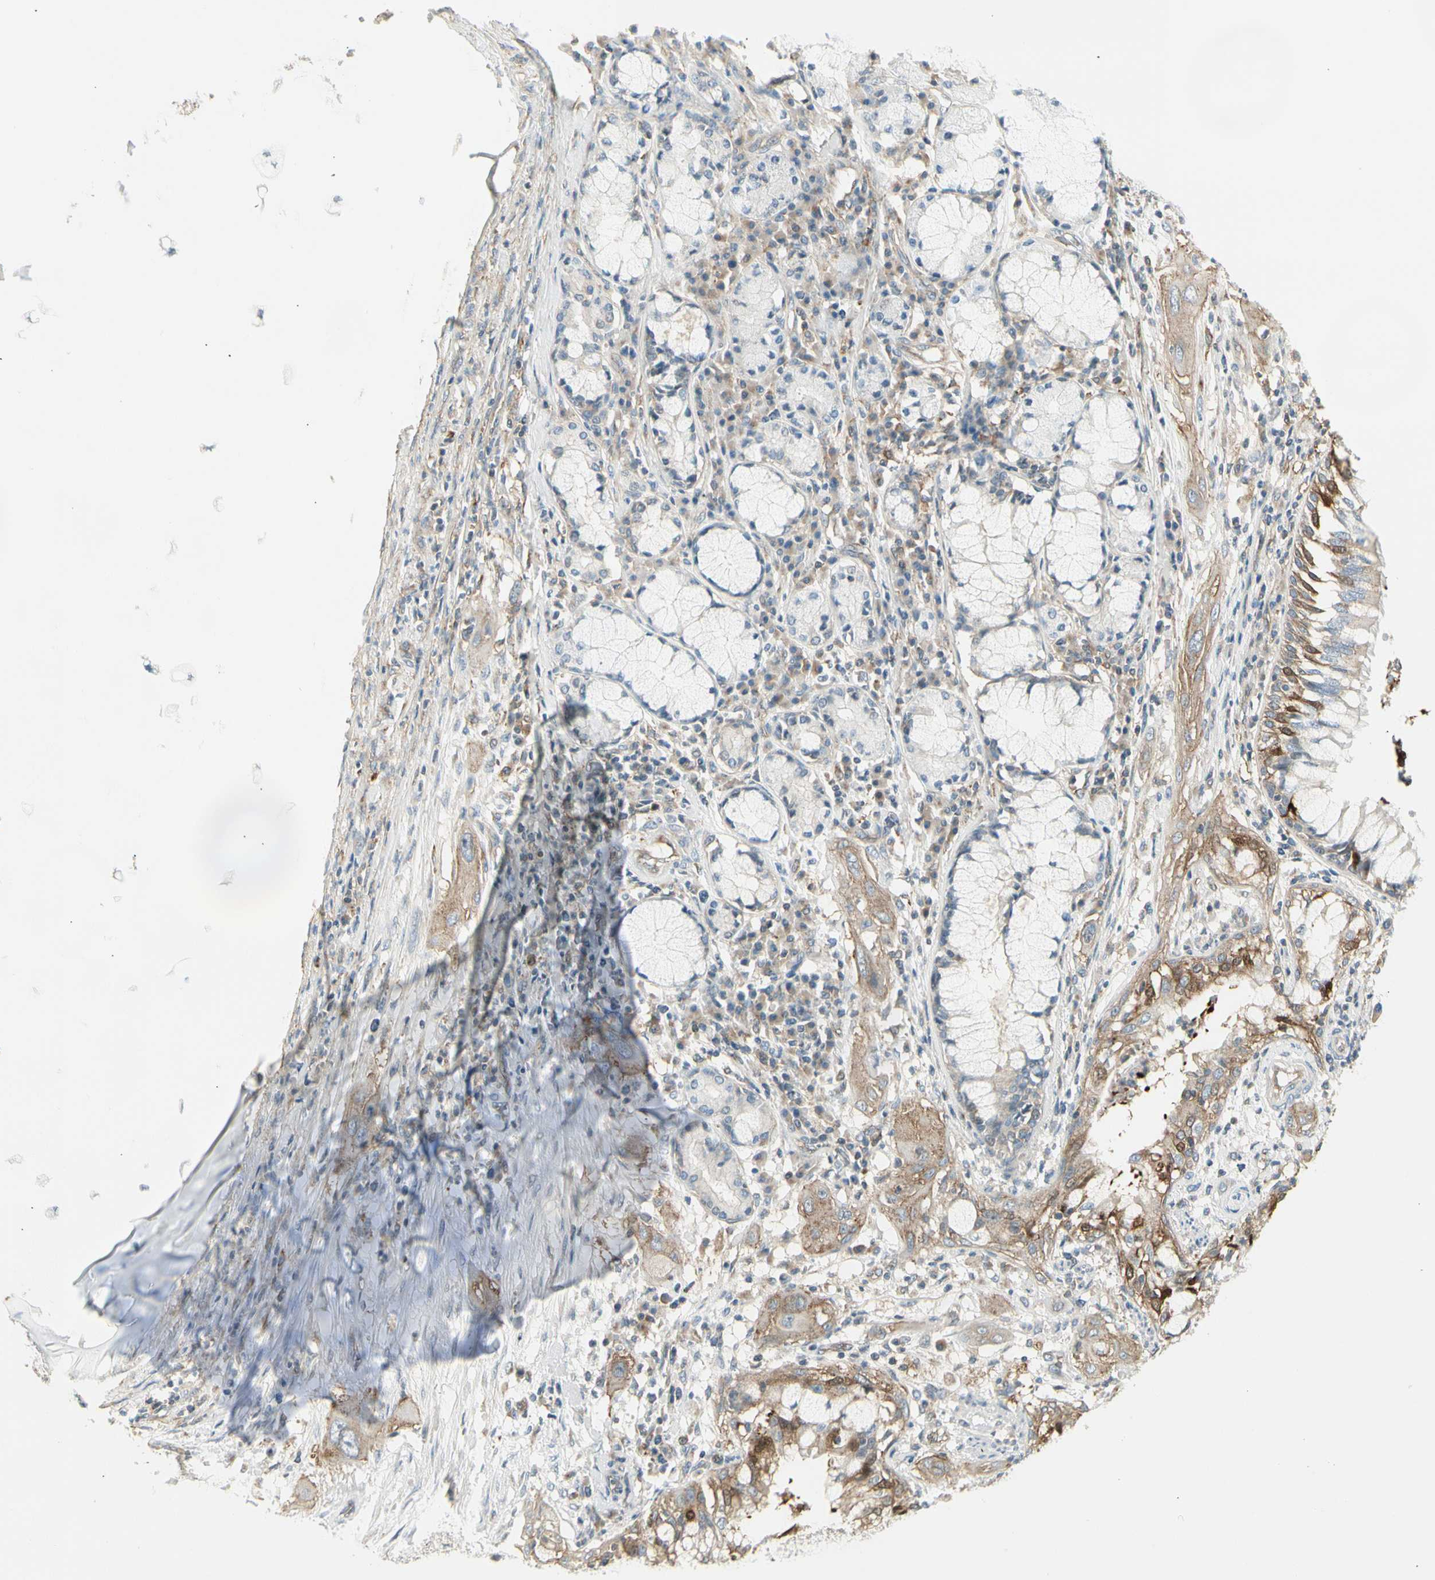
{"staining": {"intensity": "weak", "quantity": ">75%", "location": "cytoplasmic/membranous"}, "tissue": "lung cancer", "cell_type": "Tumor cells", "image_type": "cancer", "snomed": [{"axis": "morphology", "description": "Squamous cell carcinoma, NOS"}, {"axis": "topography", "description": "Lung"}], "caption": "Squamous cell carcinoma (lung) tissue displays weak cytoplasmic/membranous staining in approximately >75% of tumor cells", "gene": "AGFG1", "patient": {"sex": "female", "age": 47}}